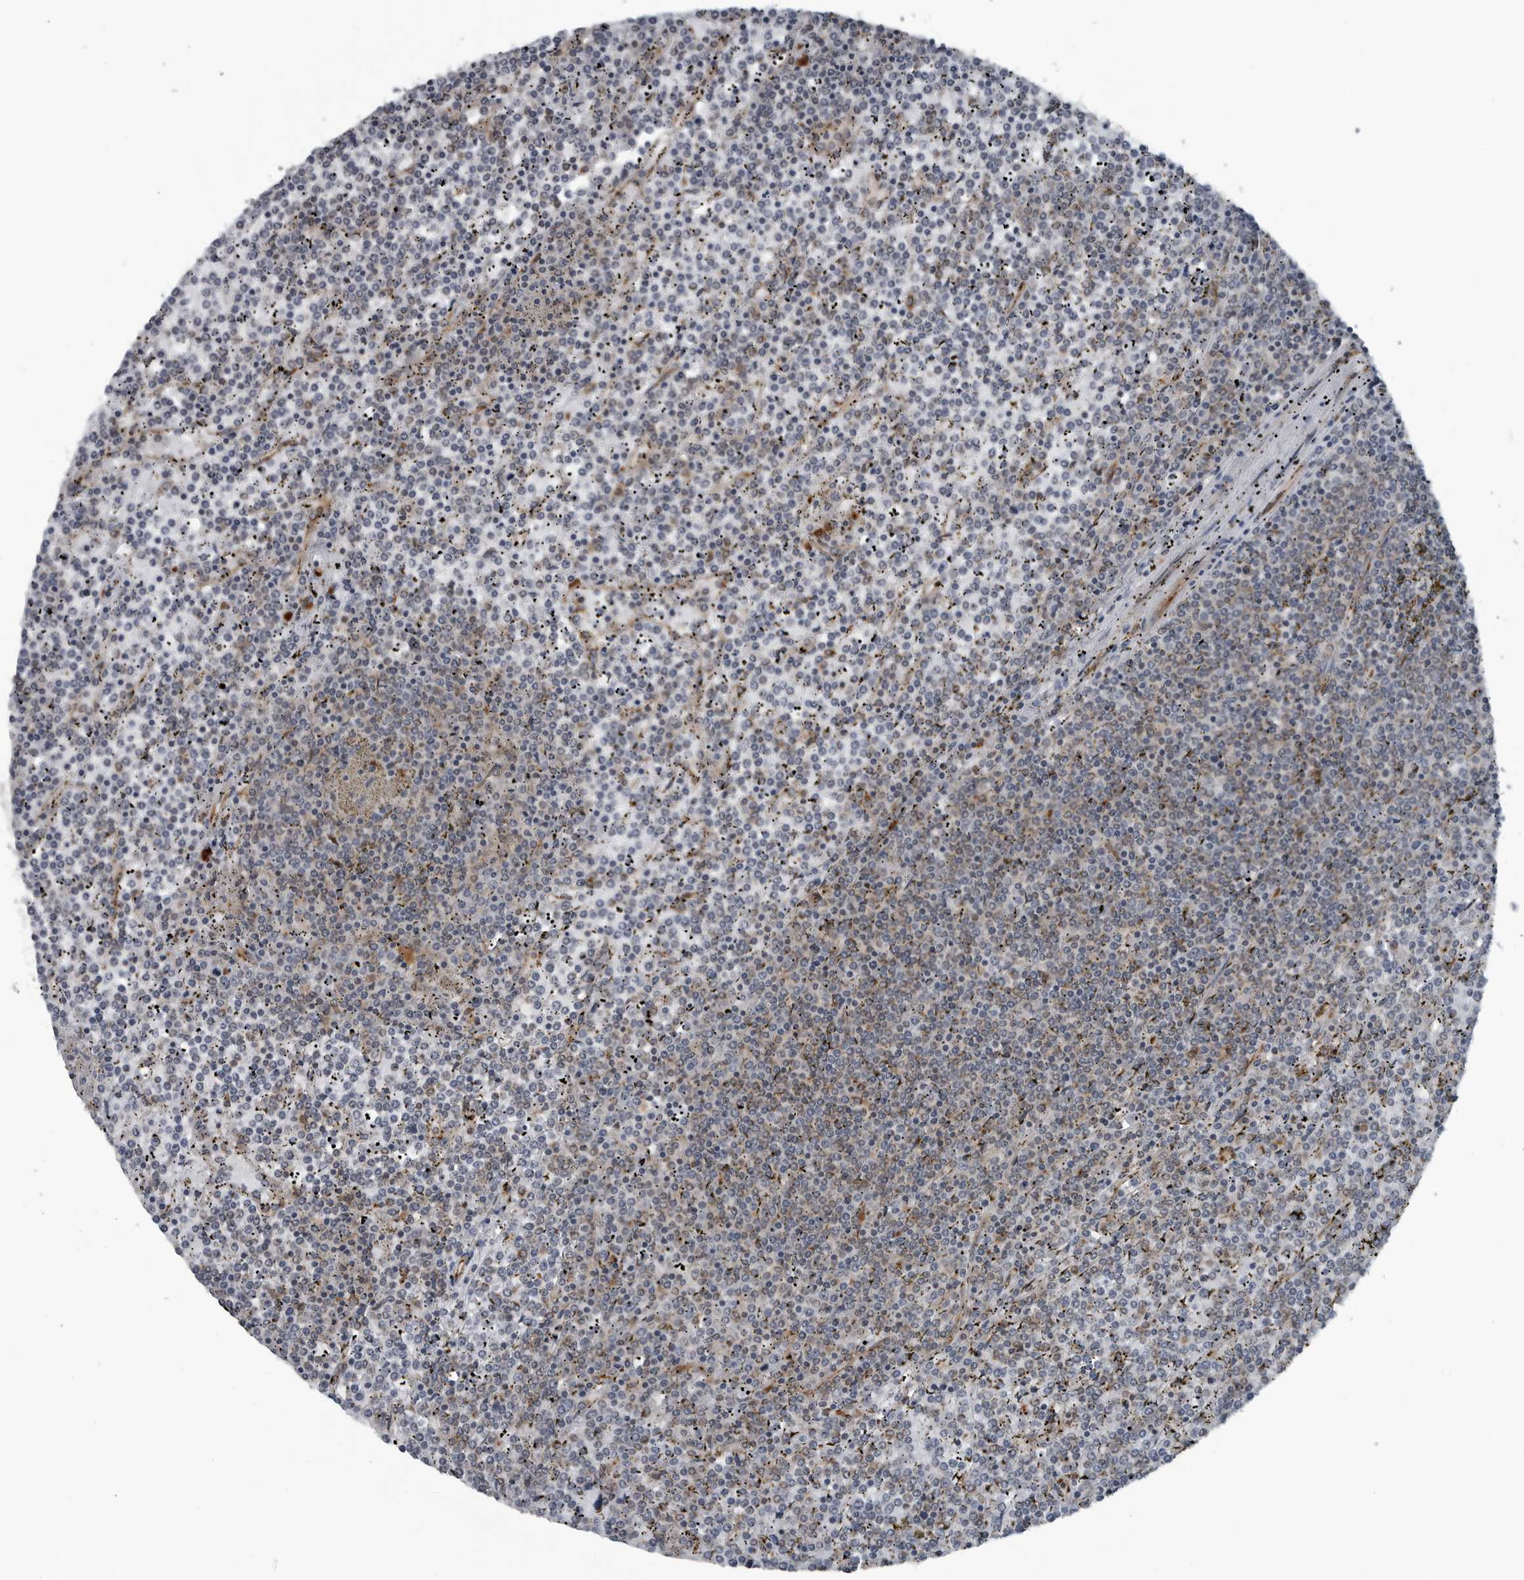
{"staining": {"intensity": "negative", "quantity": "none", "location": "none"}, "tissue": "lymphoma", "cell_type": "Tumor cells", "image_type": "cancer", "snomed": [{"axis": "morphology", "description": "Malignant lymphoma, non-Hodgkin's type, Low grade"}, {"axis": "topography", "description": "Spleen"}], "caption": "The photomicrograph shows no significant expression in tumor cells of low-grade malignant lymphoma, non-Hodgkin's type.", "gene": "CEP85", "patient": {"sex": "female", "age": 19}}